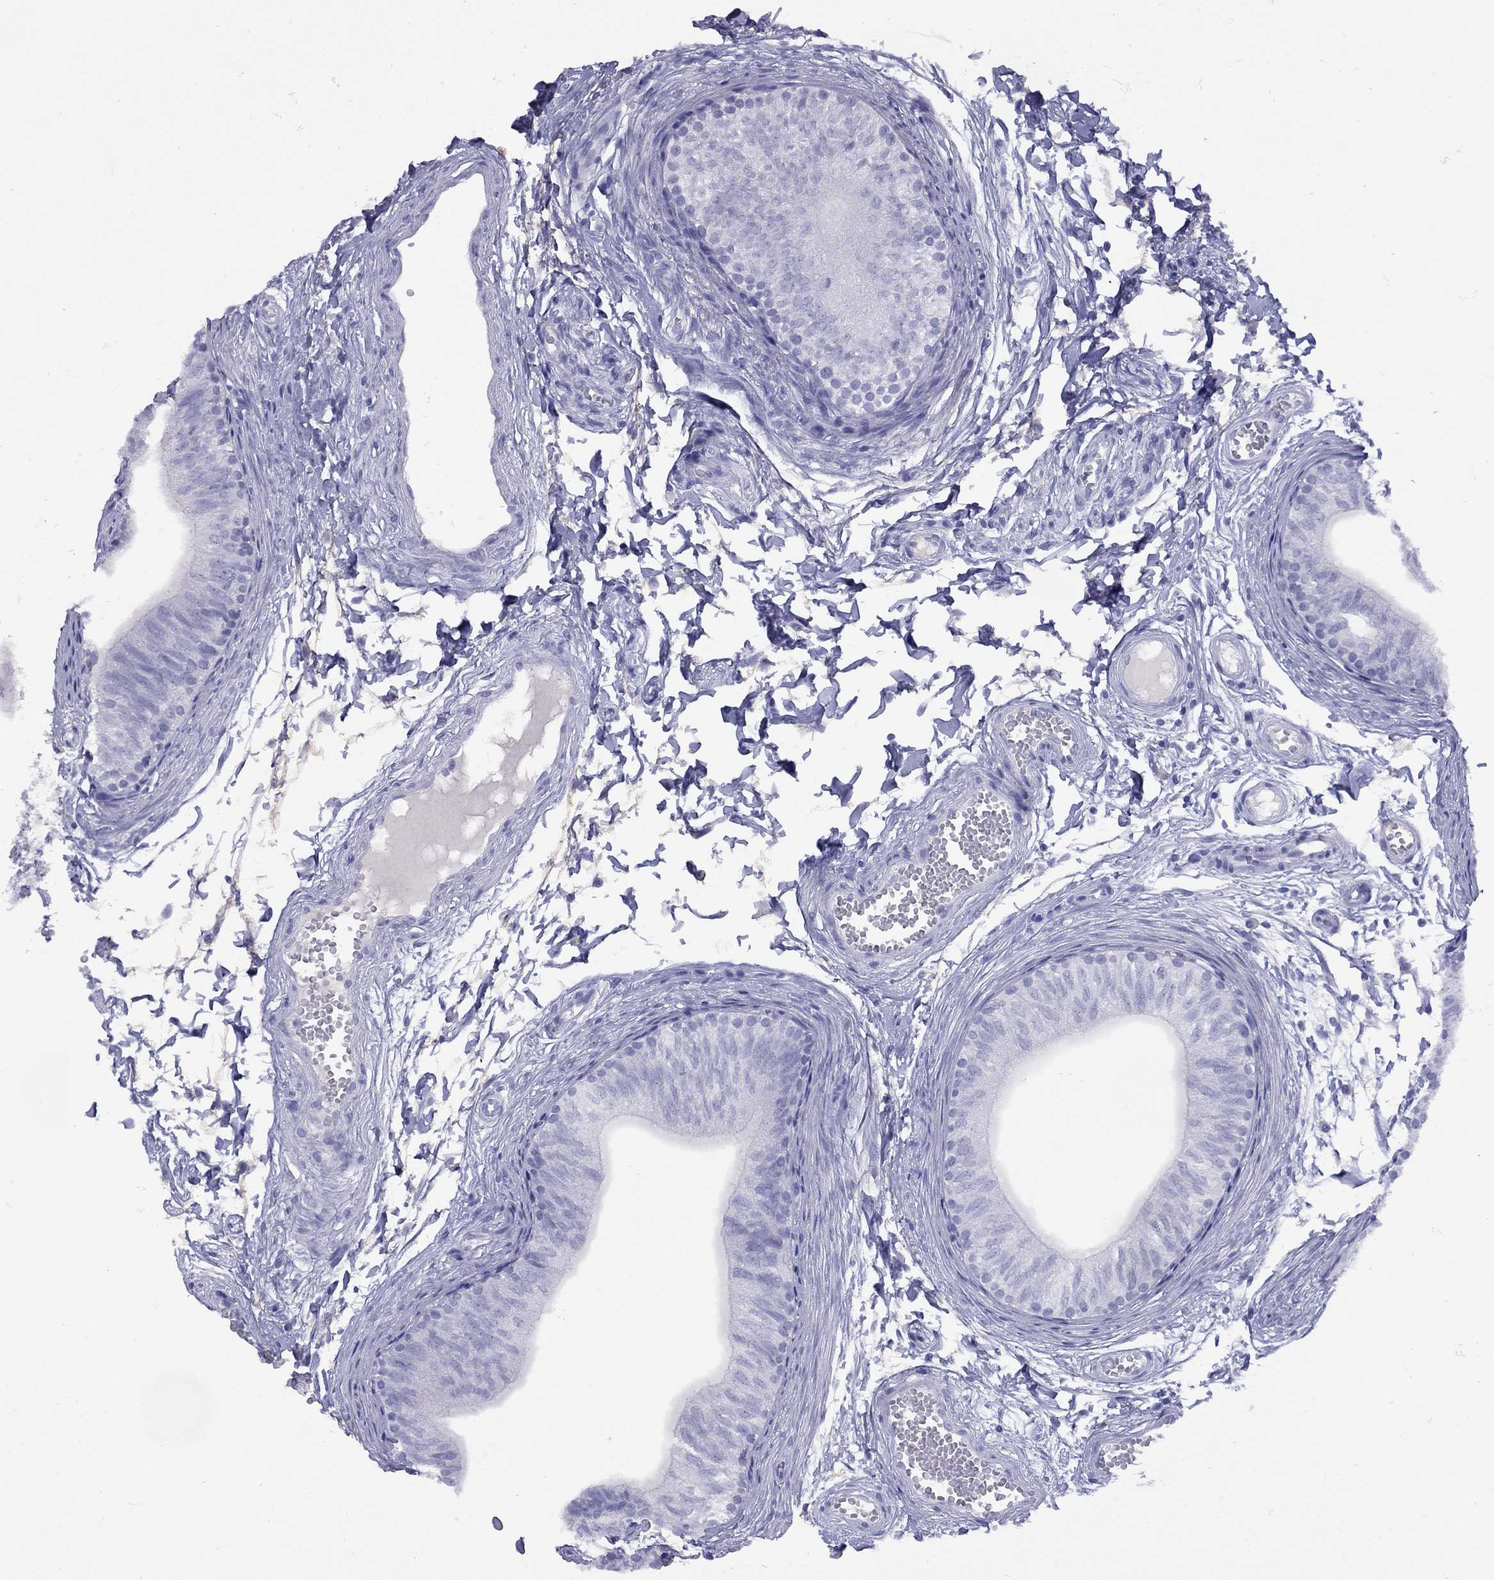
{"staining": {"intensity": "negative", "quantity": "none", "location": "none"}, "tissue": "epididymis", "cell_type": "Glandular cells", "image_type": "normal", "snomed": [{"axis": "morphology", "description": "Normal tissue, NOS"}, {"axis": "topography", "description": "Epididymis"}], "caption": "Glandular cells are negative for protein expression in benign human epididymis. The staining is performed using DAB brown chromogen with nuclei counter-stained in using hematoxylin.", "gene": "GRIA2", "patient": {"sex": "male", "age": 22}}